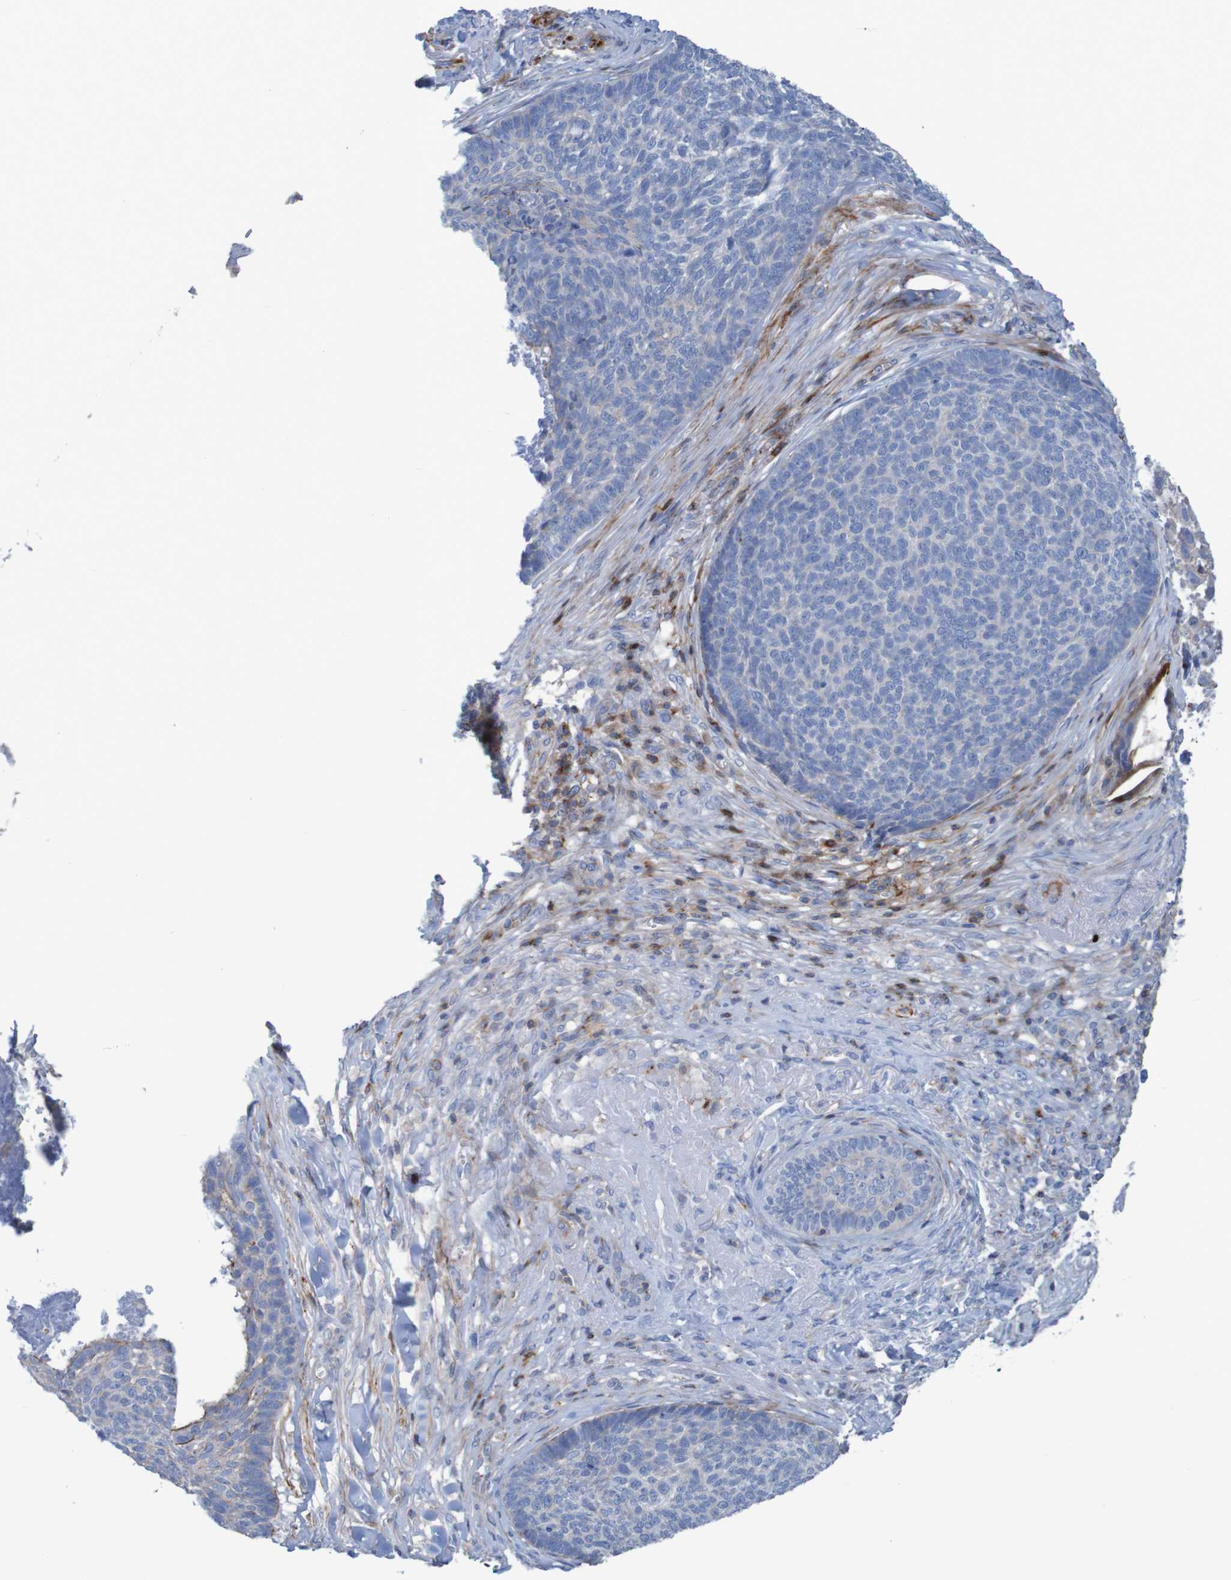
{"staining": {"intensity": "negative", "quantity": "none", "location": "none"}, "tissue": "skin cancer", "cell_type": "Tumor cells", "image_type": "cancer", "snomed": [{"axis": "morphology", "description": "Basal cell carcinoma"}, {"axis": "topography", "description": "Skin"}], "caption": "Immunohistochemistry (IHC) of human skin cancer displays no staining in tumor cells.", "gene": "RNF182", "patient": {"sex": "male", "age": 84}}